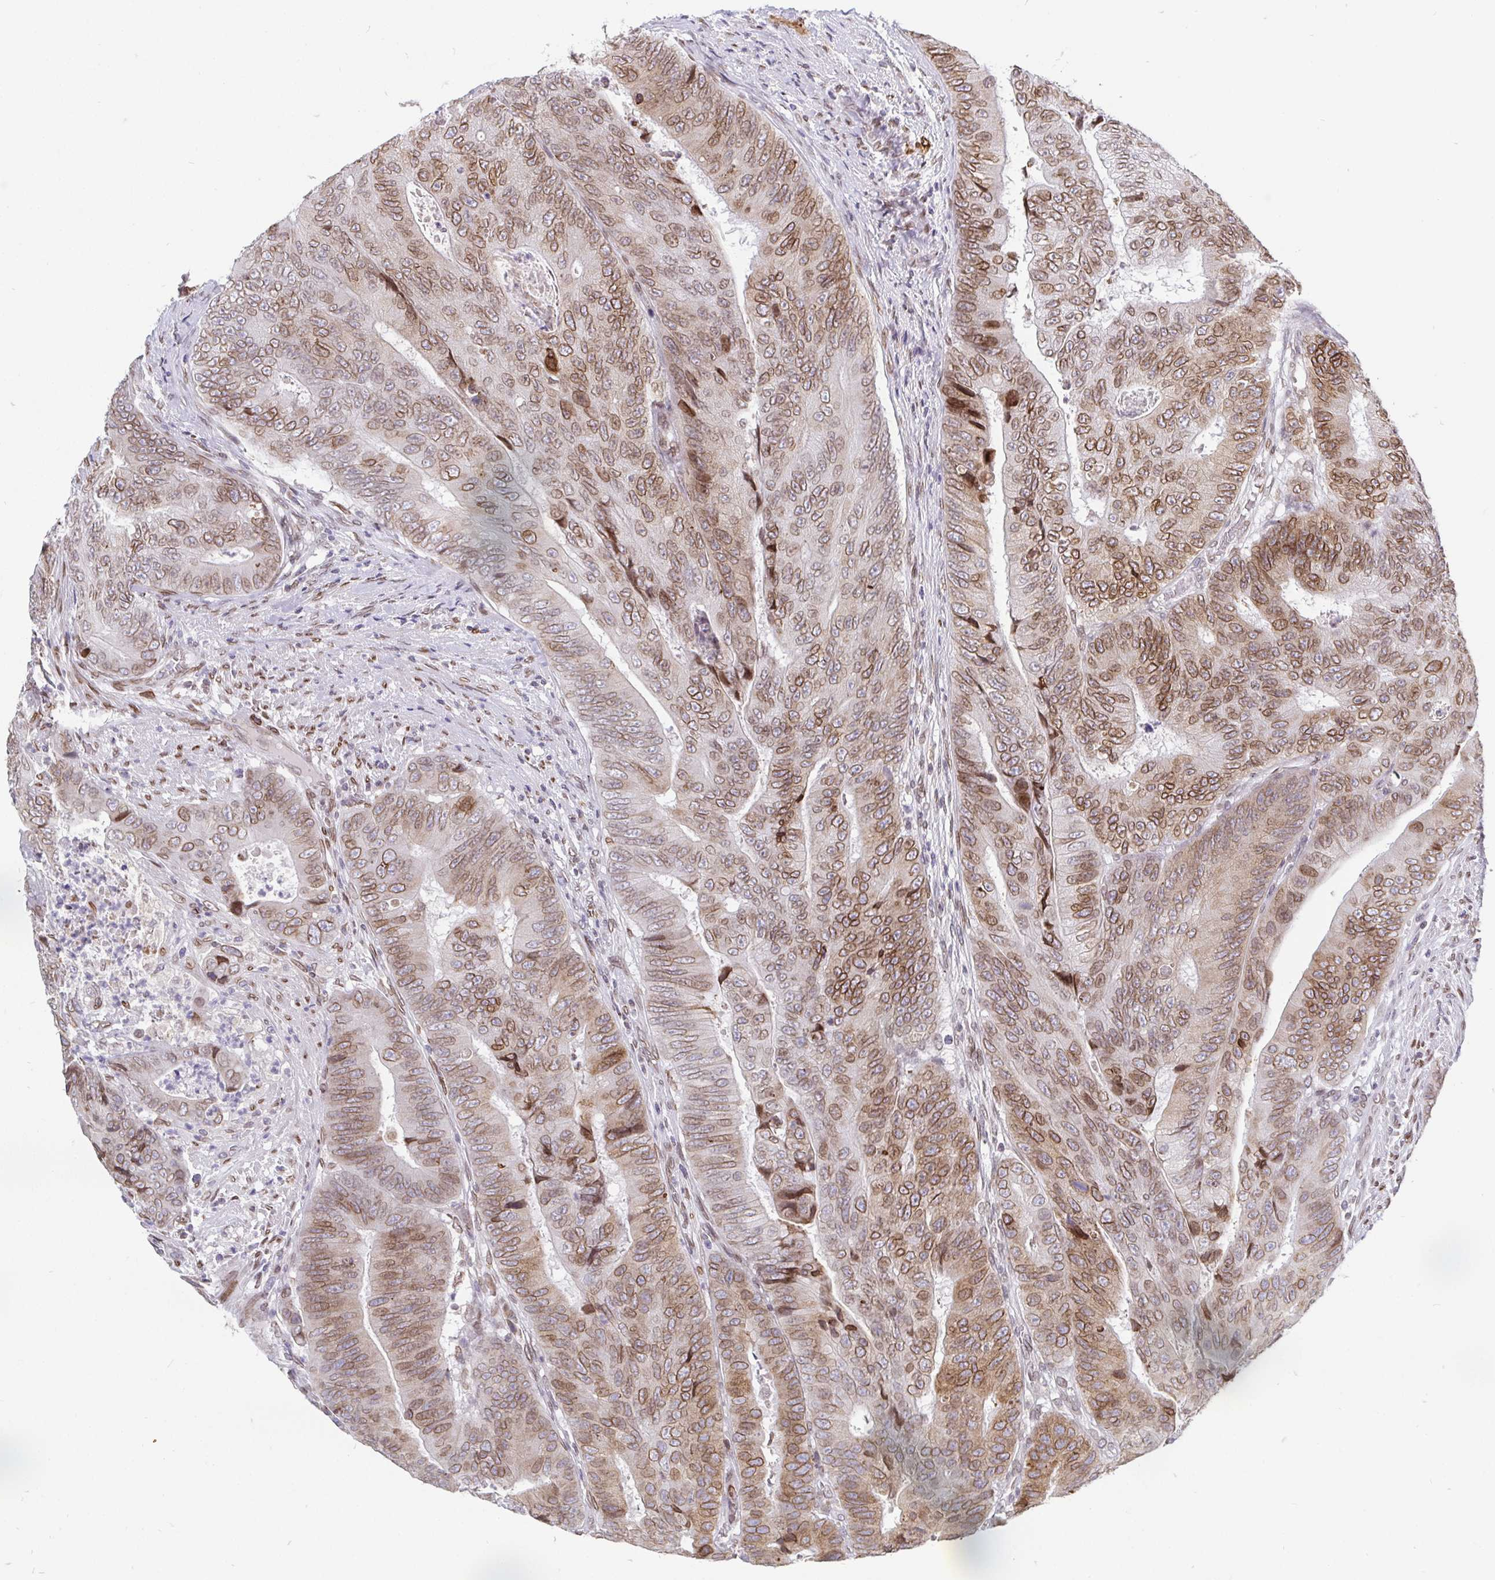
{"staining": {"intensity": "moderate", "quantity": ">75%", "location": "cytoplasmic/membranous,nuclear"}, "tissue": "colorectal cancer", "cell_type": "Tumor cells", "image_type": "cancer", "snomed": [{"axis": "morphology", "description": "Adenocarcinoma, NOS"}, {"axis": "topography", "description": "Colon"}], "caption": "A photomicrograph of human colorectal cancer stained for a protein reveals moderate cytoplasmic/membranous and nuclear brown staining in tumor cells. (IHC, brightfield microscopy, high magnification).", "gene": "EMD", "patient": {"sex": "female", "age": 48}}